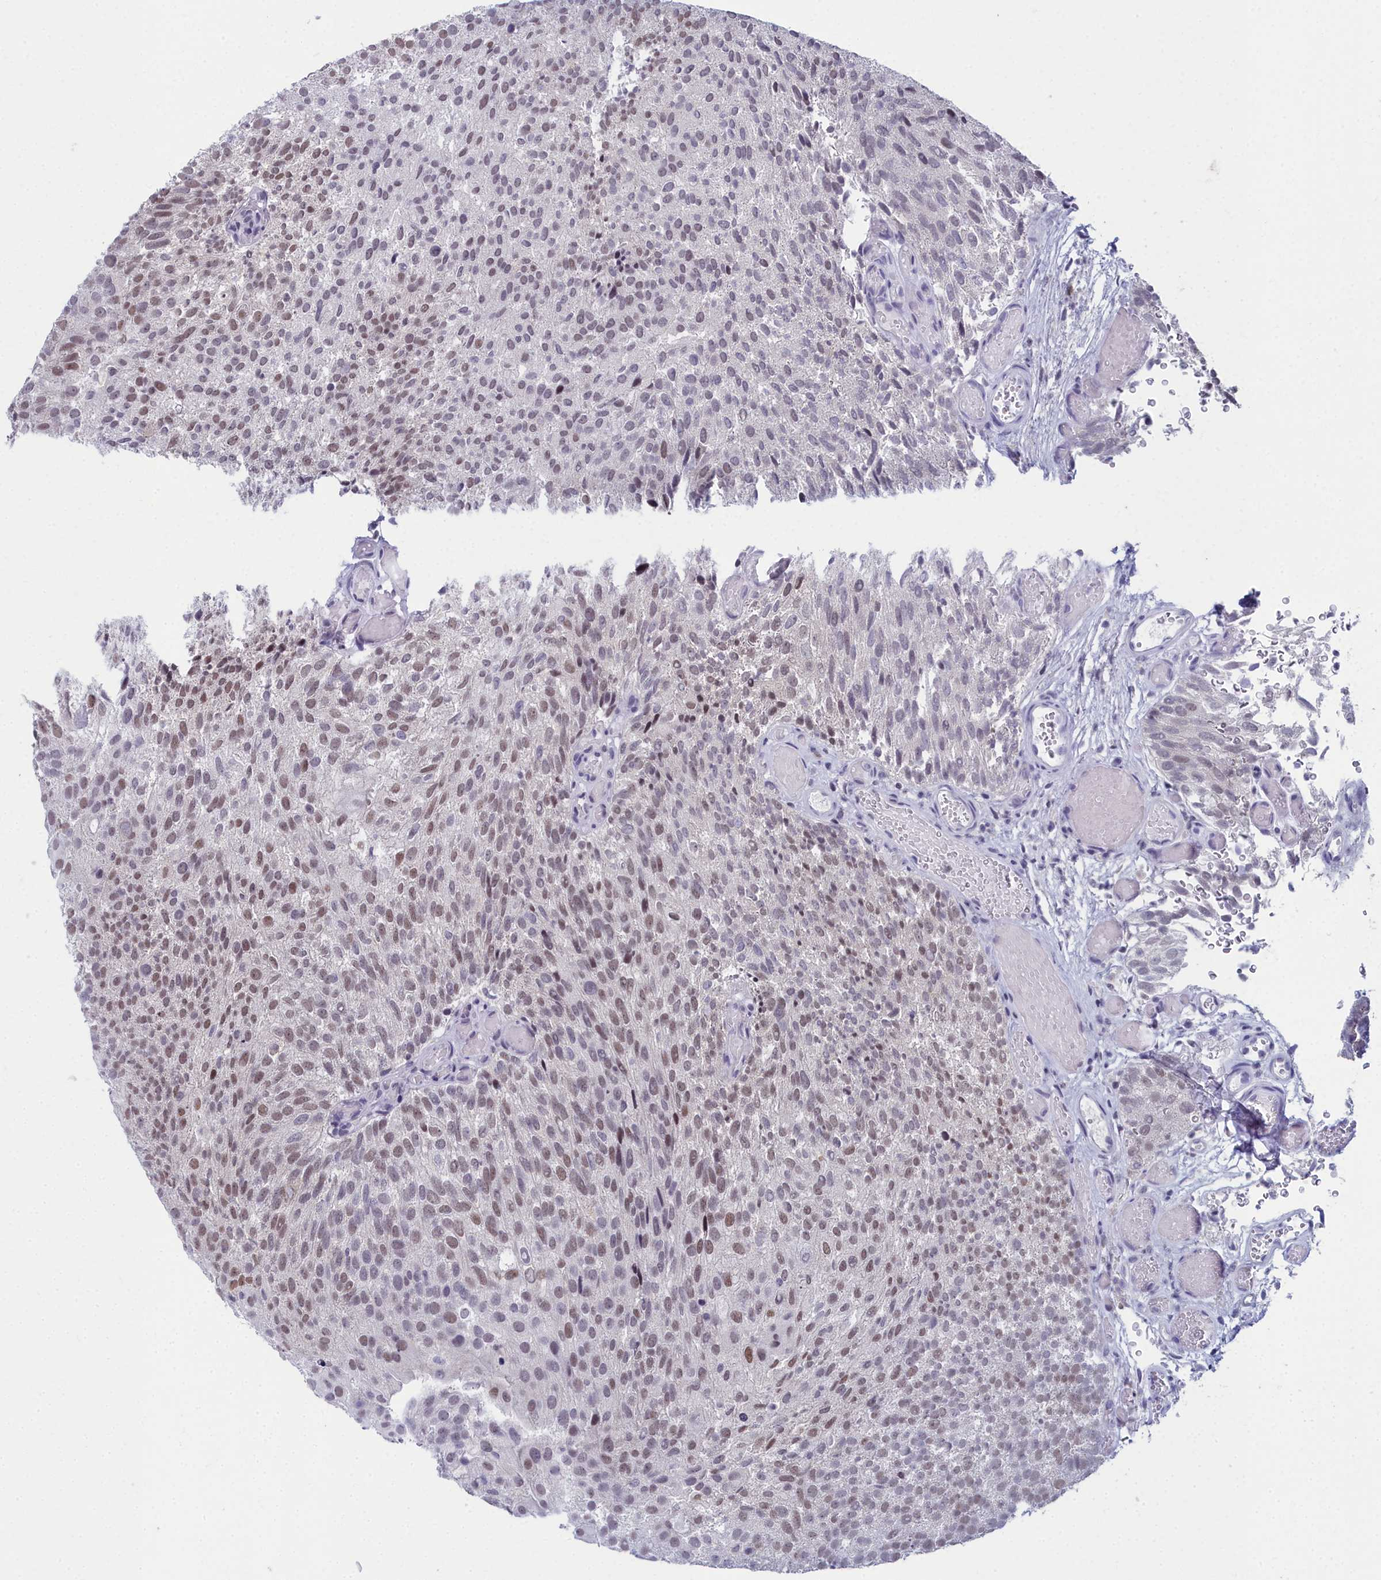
{"staining": {"intensity": "moderate", "quantity": "25%-75%", "location": "nuclear"}, "tissue": "urothelial cancer", "cell_type": "Tumor cells", "image_type": "cancer", "snomed": [{"axis": "morphology", "description": "Urothelial carcinoma, Low grade"}, {"axis": "topography", "description": "Urinary bladder"}], "caption": "A brown stain shows moderate nuclear expression of a protein in human urothelial carcinoma (low-grade) tumor cells.", "gene": "CCDC97", "patient": {"sex": "male", "age": 78}}